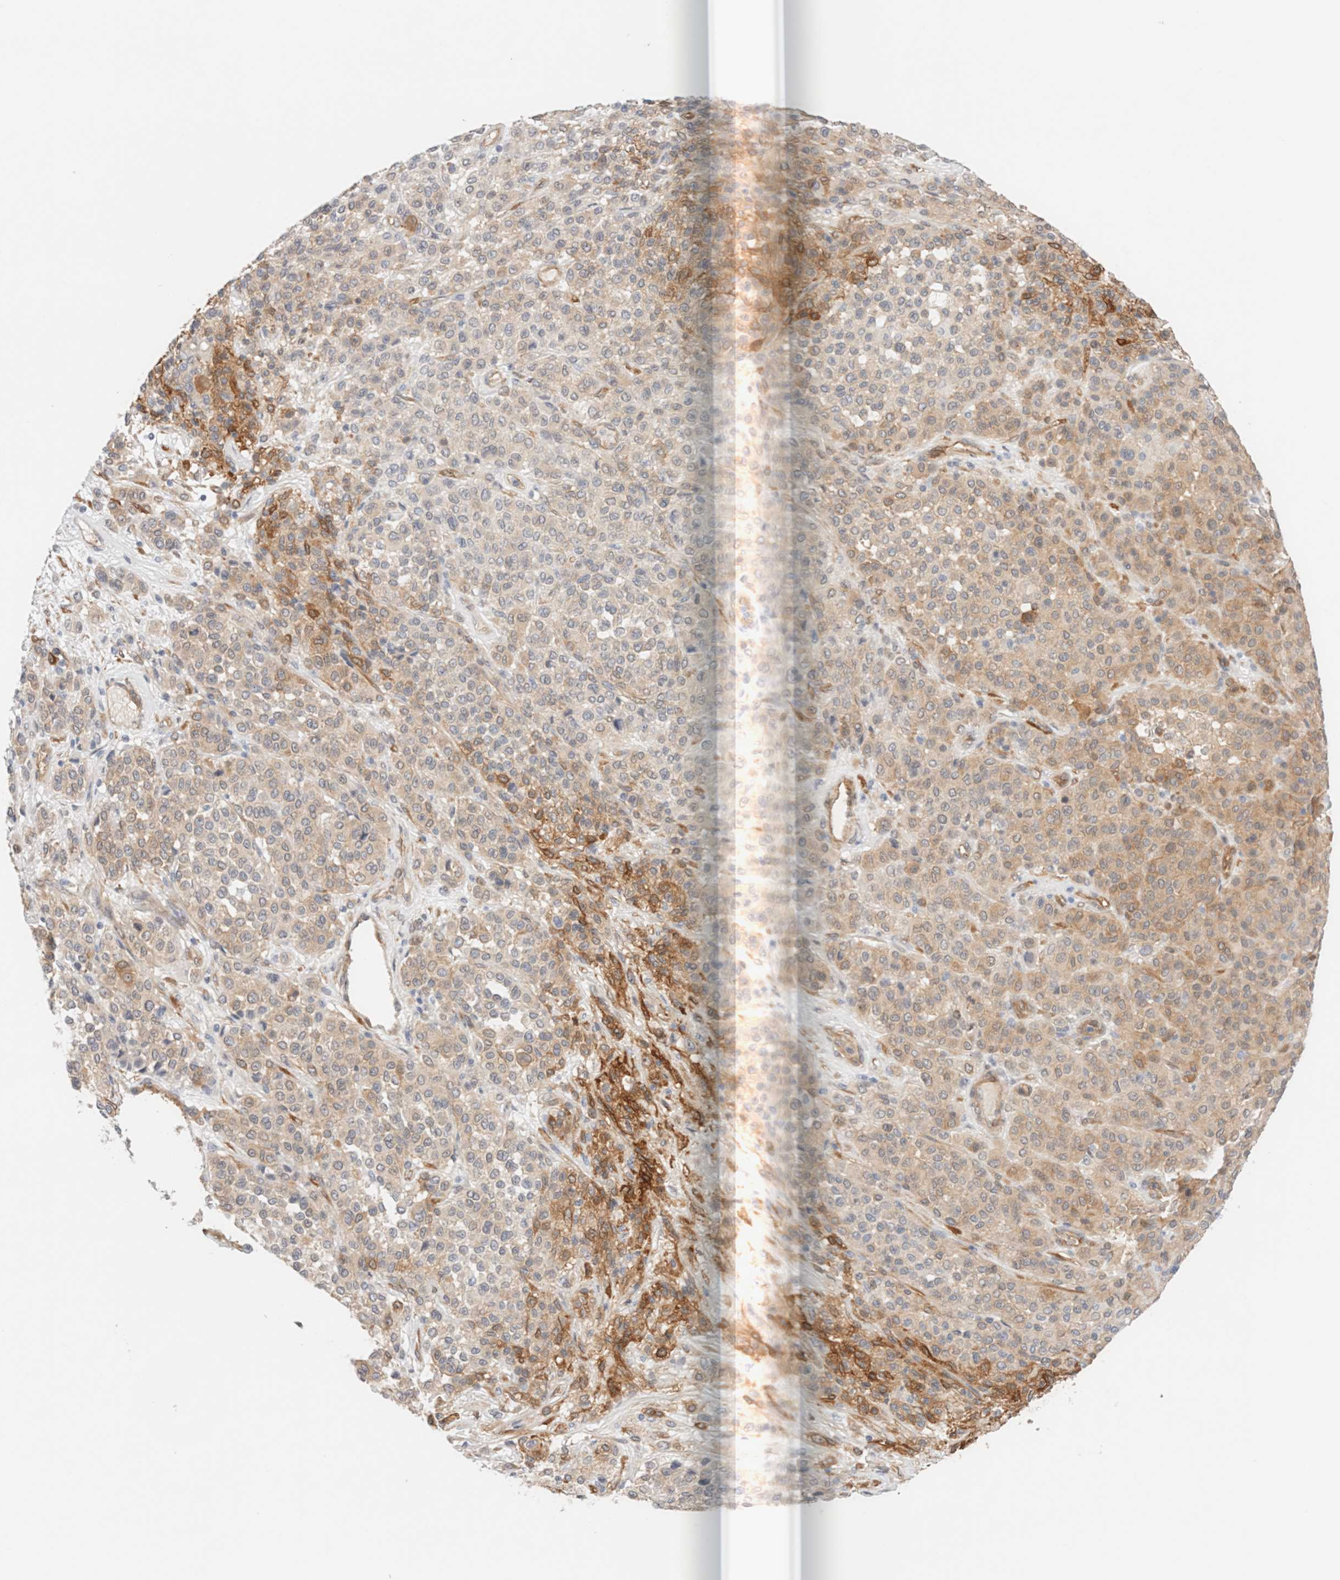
{"staining": {"intensity": "weak", "quantity": "<25%", "location": "cytoplasmic/membranous"}, "tissue": "melanoma", "cell_type": "Tumor cells", "image_type": "cancer", "snomed": [{"axis": "morphology", "description": "Malignant melanoma, Metastatic site"}, {"axis": "topography", "description": "Pancreas"}], "caption": "A high-resolution micrograph shows immunohistochemistry staining of melanoma, which displays no significant expression in tumor cells. (Stains: DAB (3,3'-diaminobenzidine) IHC with hematoxylin counter stain, Microscopy: brightfield microscopy at high magnification).", "gene": "LMCD1", "patient": {"sex": "female", "age": 30}}